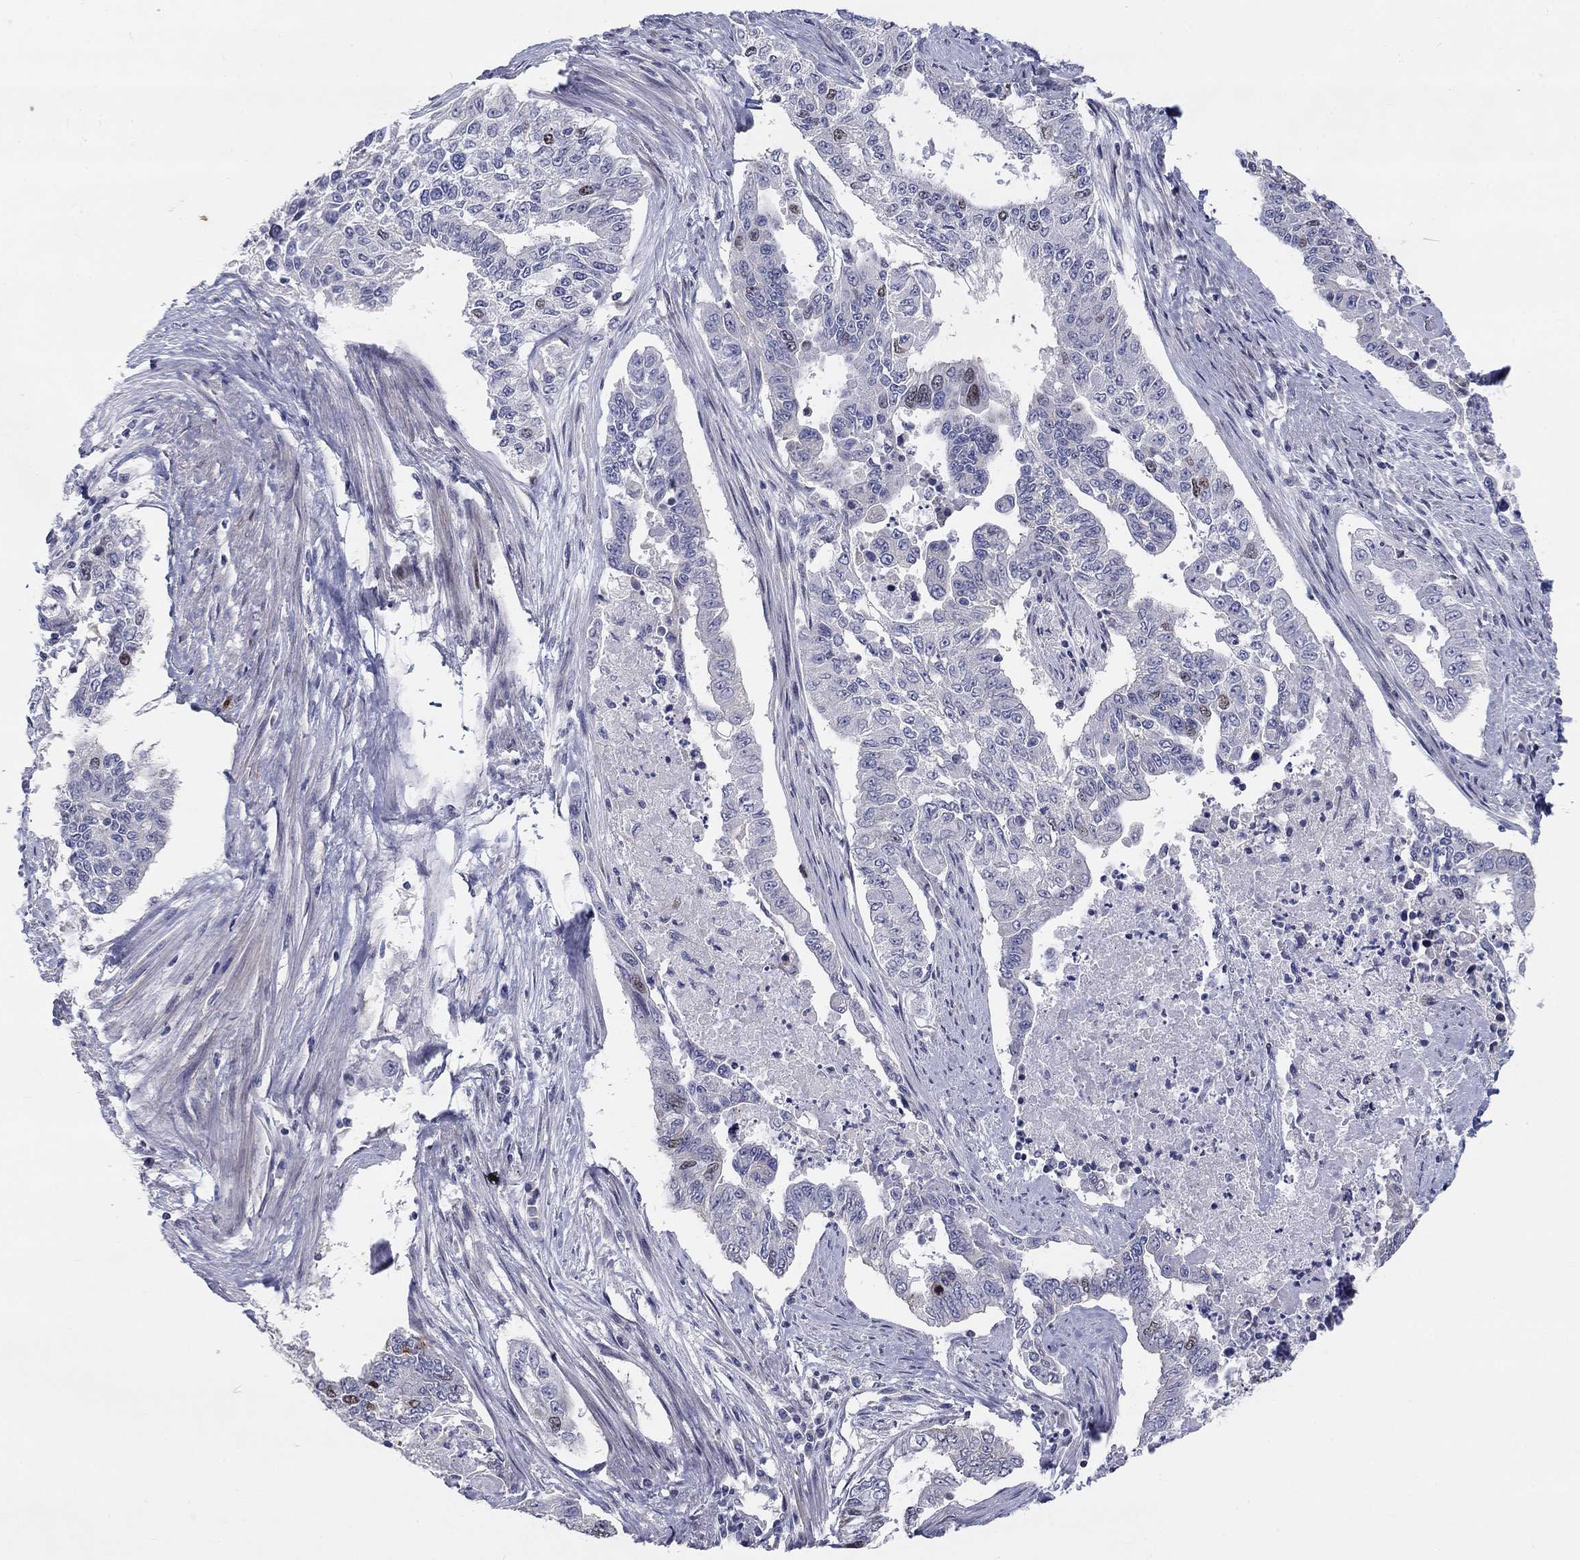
{"staining": {"intensity": "moderate", "quantity": "<25%", "location": "nuclear"}, "tissue": "endometrial cancer", "cell_type": "Tumor cells", "image_type": "cancer", "snomed": [{"axis": "morphology", "description": "Adenocarcinoma, NOS"}, {"axis": "topography", "description": "Uterus"}], "caption": "Immunohistochemical staining of human endometrial cancer reveals low levels of moderate nuclear protein staining in approximately <25% of tumor cells.", "gene": "PRC1", "patient": {"sex": "female", "age": 59}}